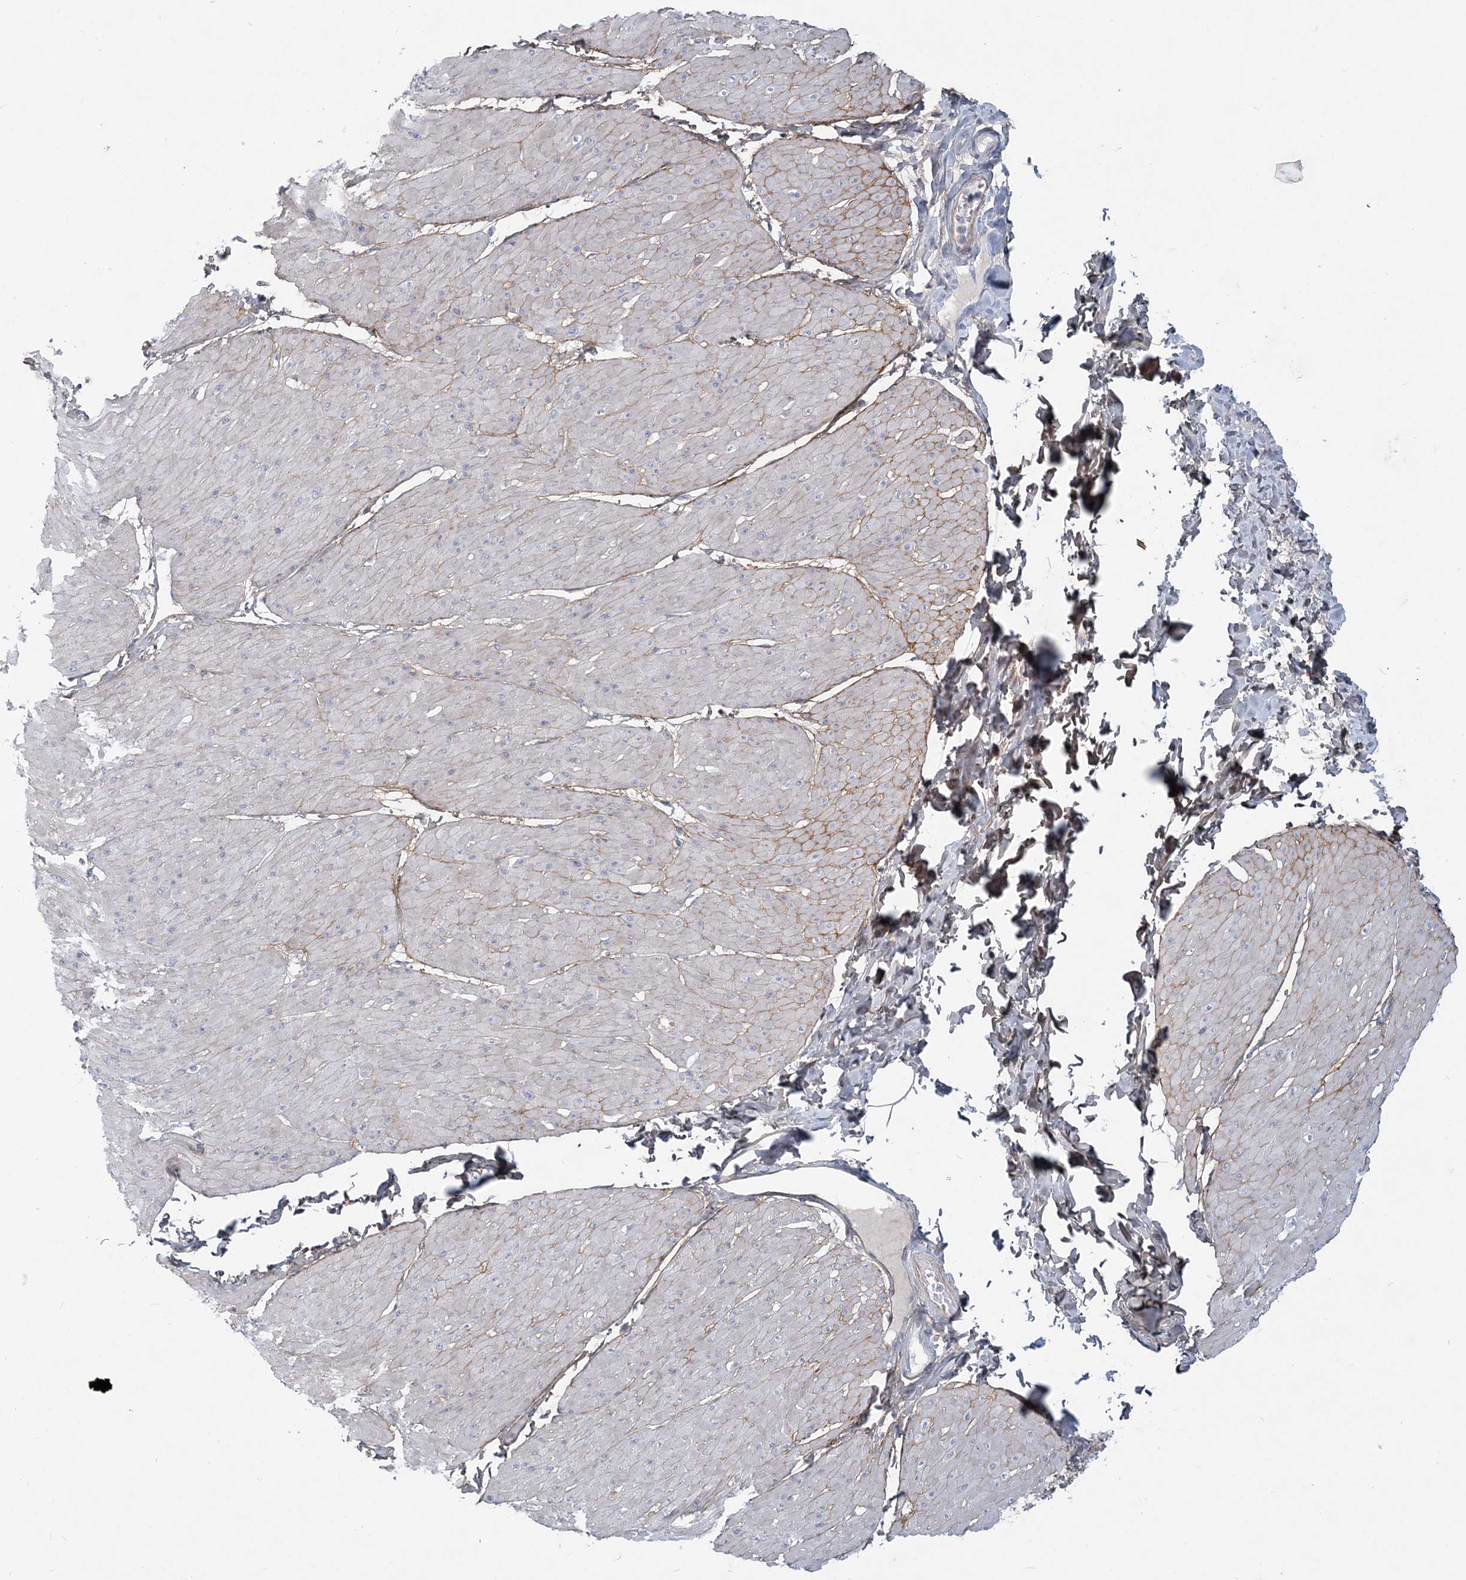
{"staining": {"intensity": "weak", "quantity": "<25%", "location": "cytoplasmic/membranous"}, "tissue": "smooth muscle", "cell_type": "Smooth muscle cells", "image_type": "normal", "snomed": [{"axis": "morphology", "description": "Urothelial carcinoma, High grade"}, {"axis": "topography", "description": "Urinary bladder"}], "caption": "DAB immunohistochemical staining of benign smooth muscle exhibits no significant staining in smooth muscle cells.", "gene": "GMPPA", "patient": {"sex": "male", "age": 46}}